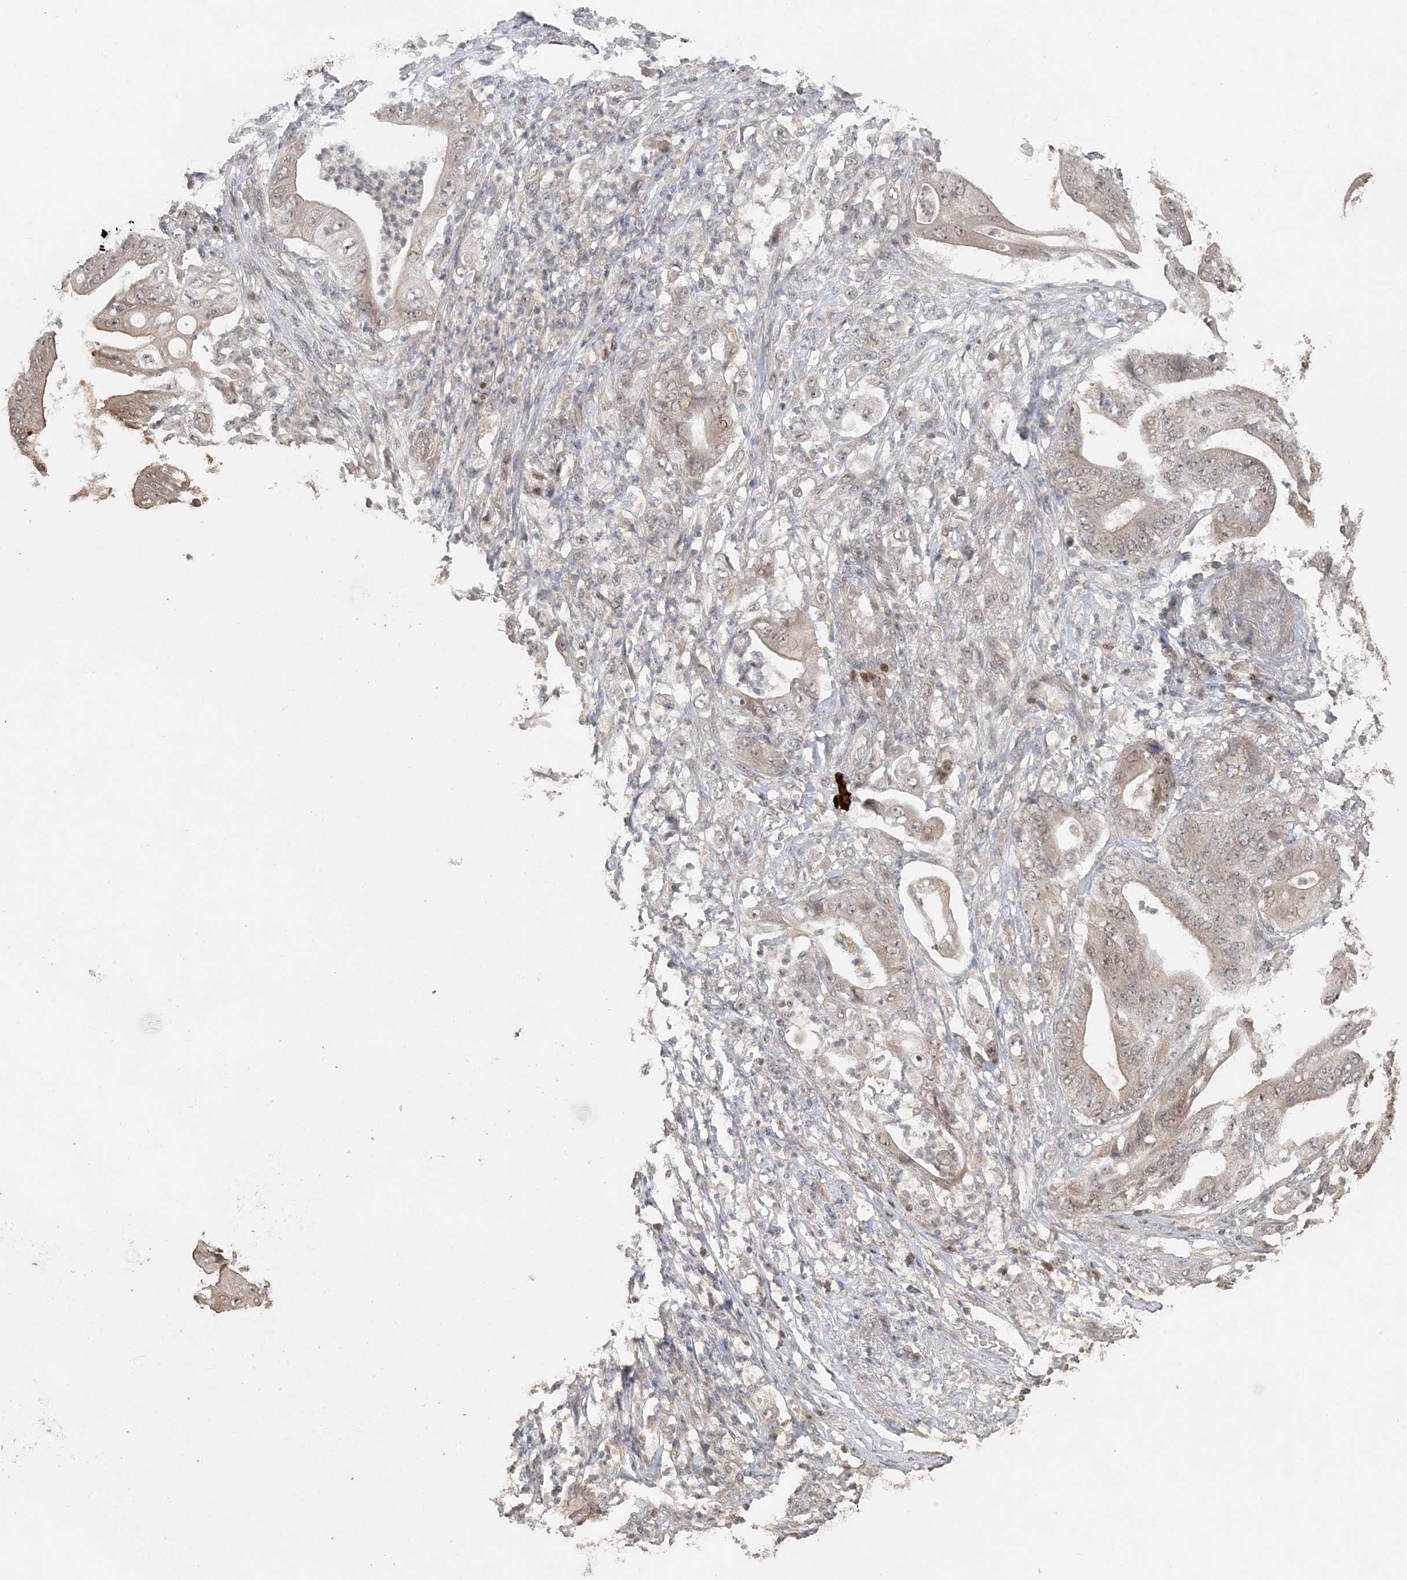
{"staining": {"intensity": "weak", "quantity": ">75%", "location": "cytoplasmic/membranous,nuclear"}, "tissue": "stomach cancer", "cell_type": "Tumor cells", "image_type": "cancer", "snomed": [{"axis": "morphology", "description": "Adenocarcinoma, NOS"}, {"axis": "topography", "description": "Stomach"}], "caption": "Protein expression by immunohistochemistry (IHC) displays weak cytoplasmic/membranous and nuclear staining in approximately >75% of tumor cells in adenocarcinoma (stomach).", "gene": "ATP13A2", "patient": {"sex": "female", "age": 73}}